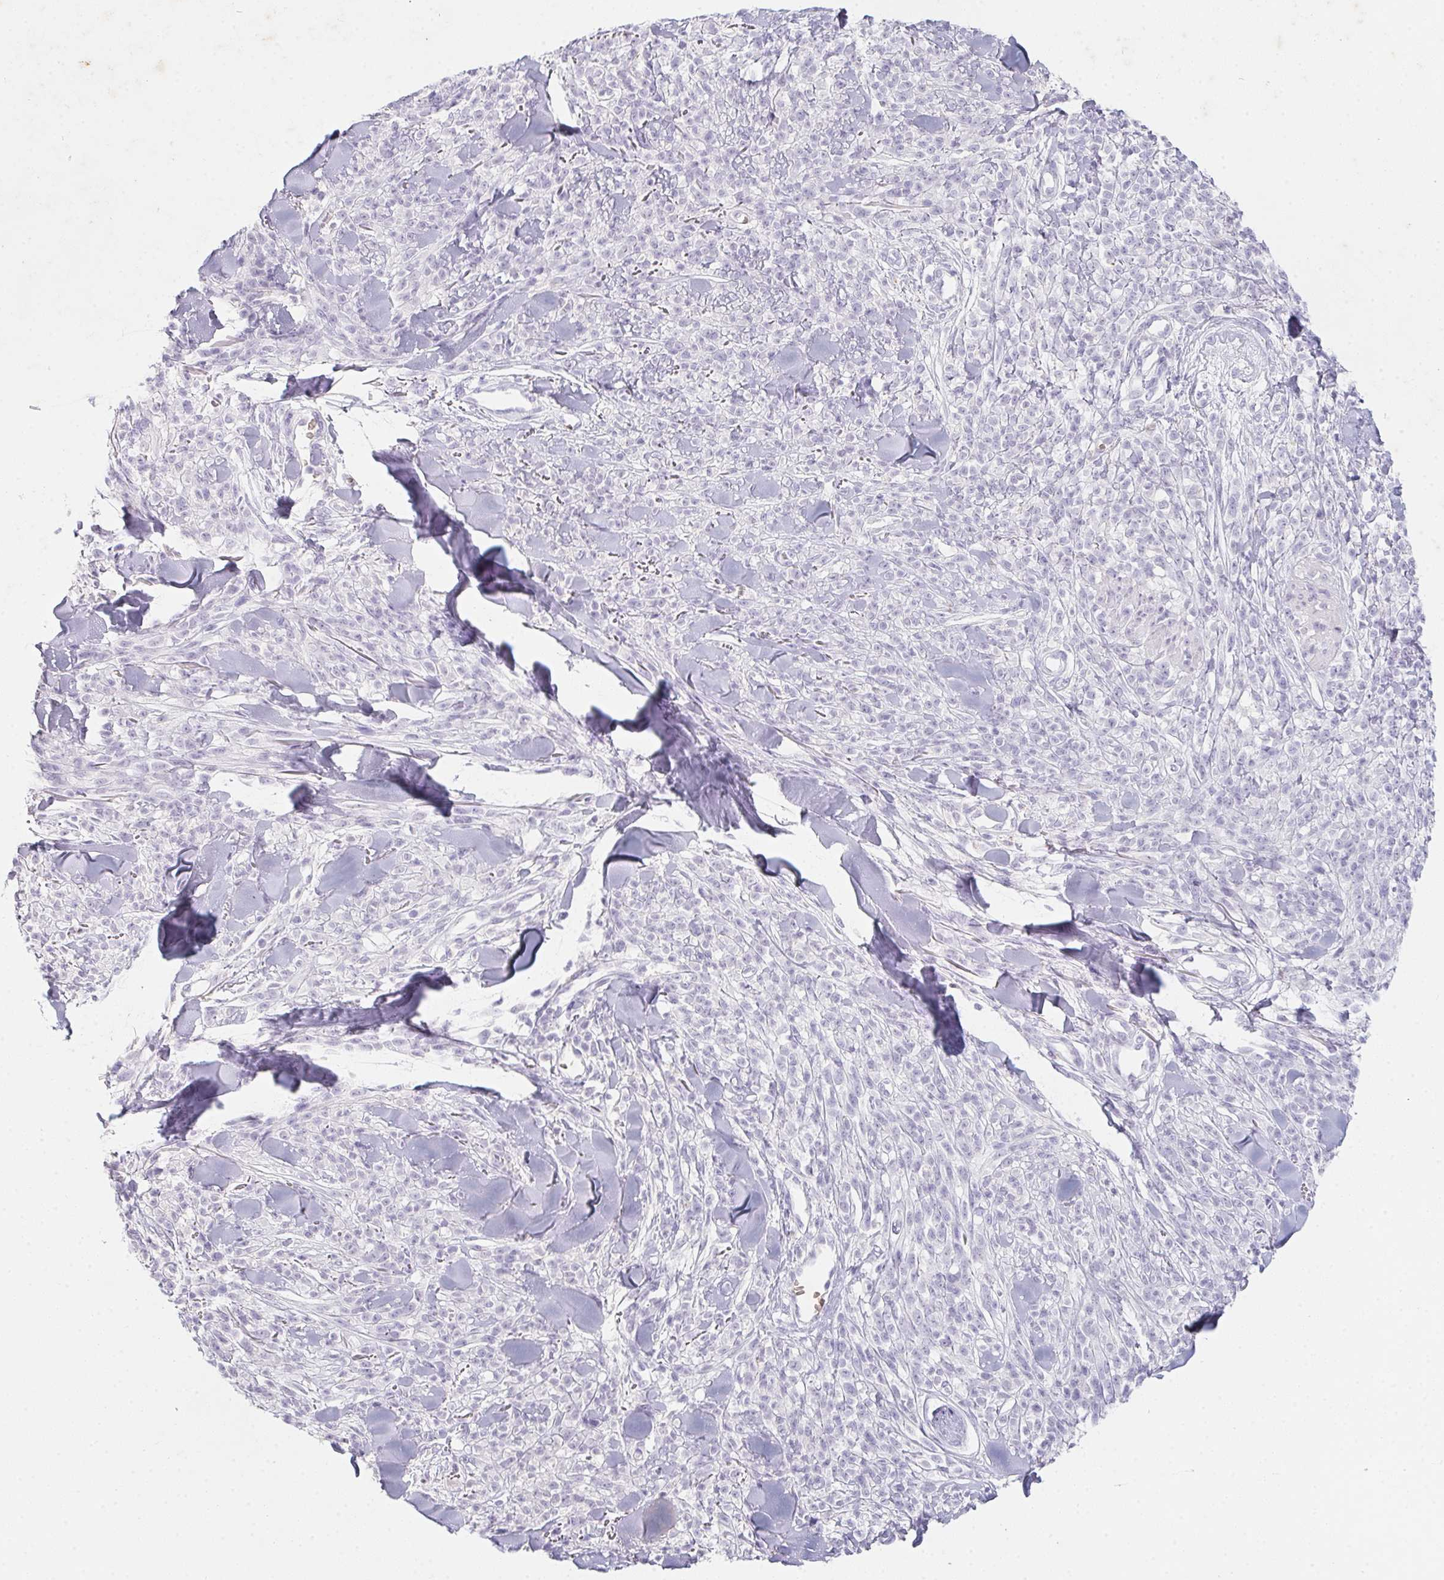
{"staining": {"intensity": "negative", "quantity": "none", "location": "none"}, "tissue": "melanoma", "cell_type": "Tumor cells", "image_type": "cancer", "snomed": [{"axis": "morphology", "description": "Malignant melanoma, NOS"}, {"axis": "topography", "description": "Skin"}, {"axis": "topography", "description": "Skin of trunk"}], "caption": "Immunohistochemical staining of malignant melanoma displays no significant positivity in tumor cells.", "gene": "DCD", "patient": {"sex": "male", "age": 74}}